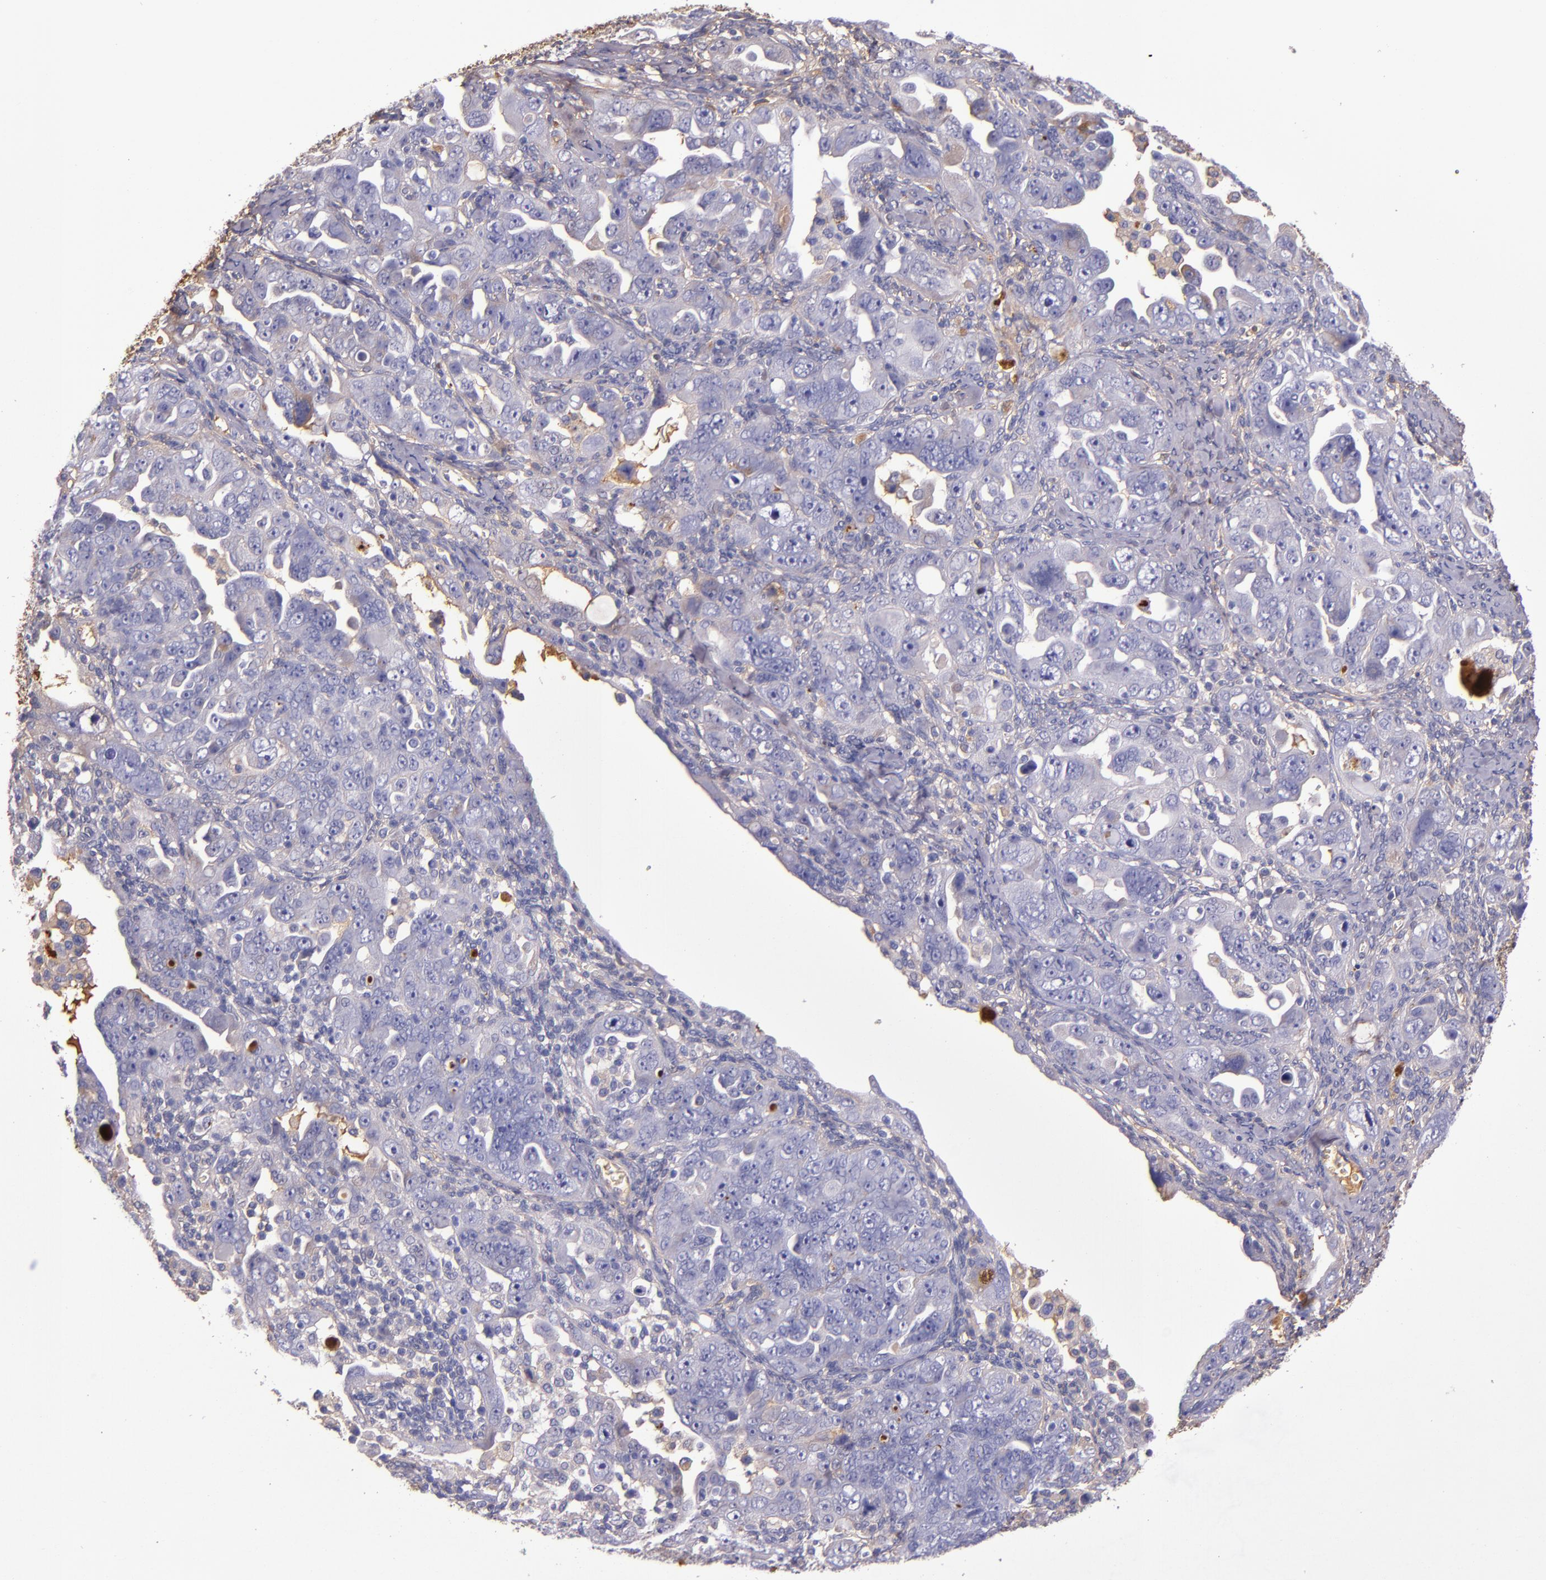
{"staining": {"intensity": "weak", "quantity": "<25%", "location": "cytoplasmic/membranous"}, "tissue": "ovarian cancer", "cell_type": "Tumor cells", "image_type": "cancer", "snomed": [{"axis": "morphology", "description": "Cystadenocarcinoma, serous, NOS"}, {"axis": "topography", "description": "Ovary"}], "caption": "The micrograph displays no significant positivity in tumor cells of ovarian serous cystadenocarcinoma.", "gene": "CLEC3B", "patient": {"sex": "female", "age": 66}}